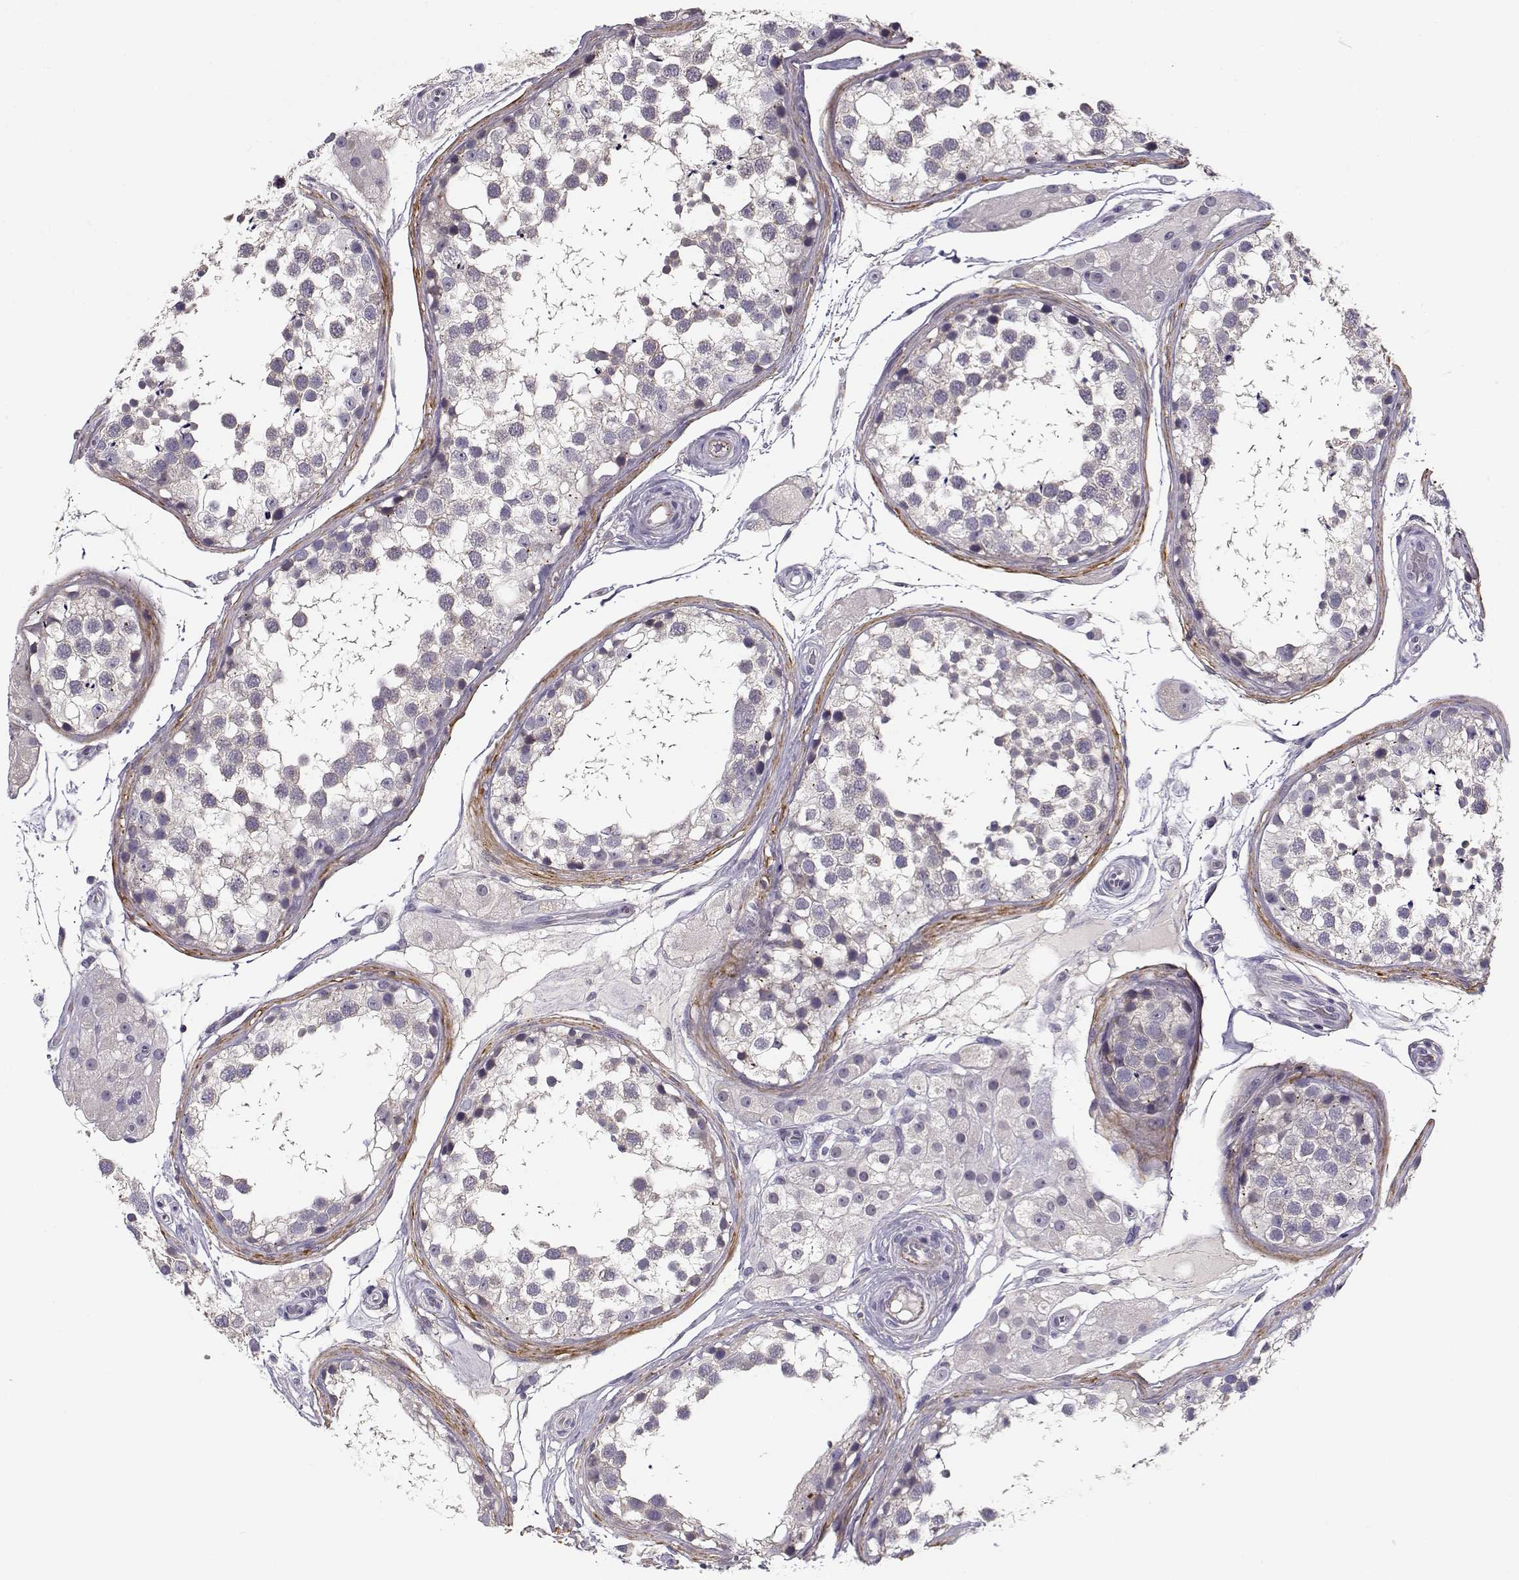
{"staining": {"intensity": "negative", "quantity": "none", "location": "none"}, "tissue": "testis", "cell_type": "Cells in seminiferous ducts", "image_type": "normal", "snomed": [{"axis": "morphology", "description": "Normal tissue, NOS"}, {"axis": "morphology", "description": "Seminoma, NOS"}, {"axis": "topography", "description": "Testis"}], "caption": "Immunohistochemistry micrograph of normal human testis stained for a protein (brown), which displays no staining in cells in seminiferous ducts.", "gene": "TMEM145", "patient": {"sex": "male", "age": 65}}